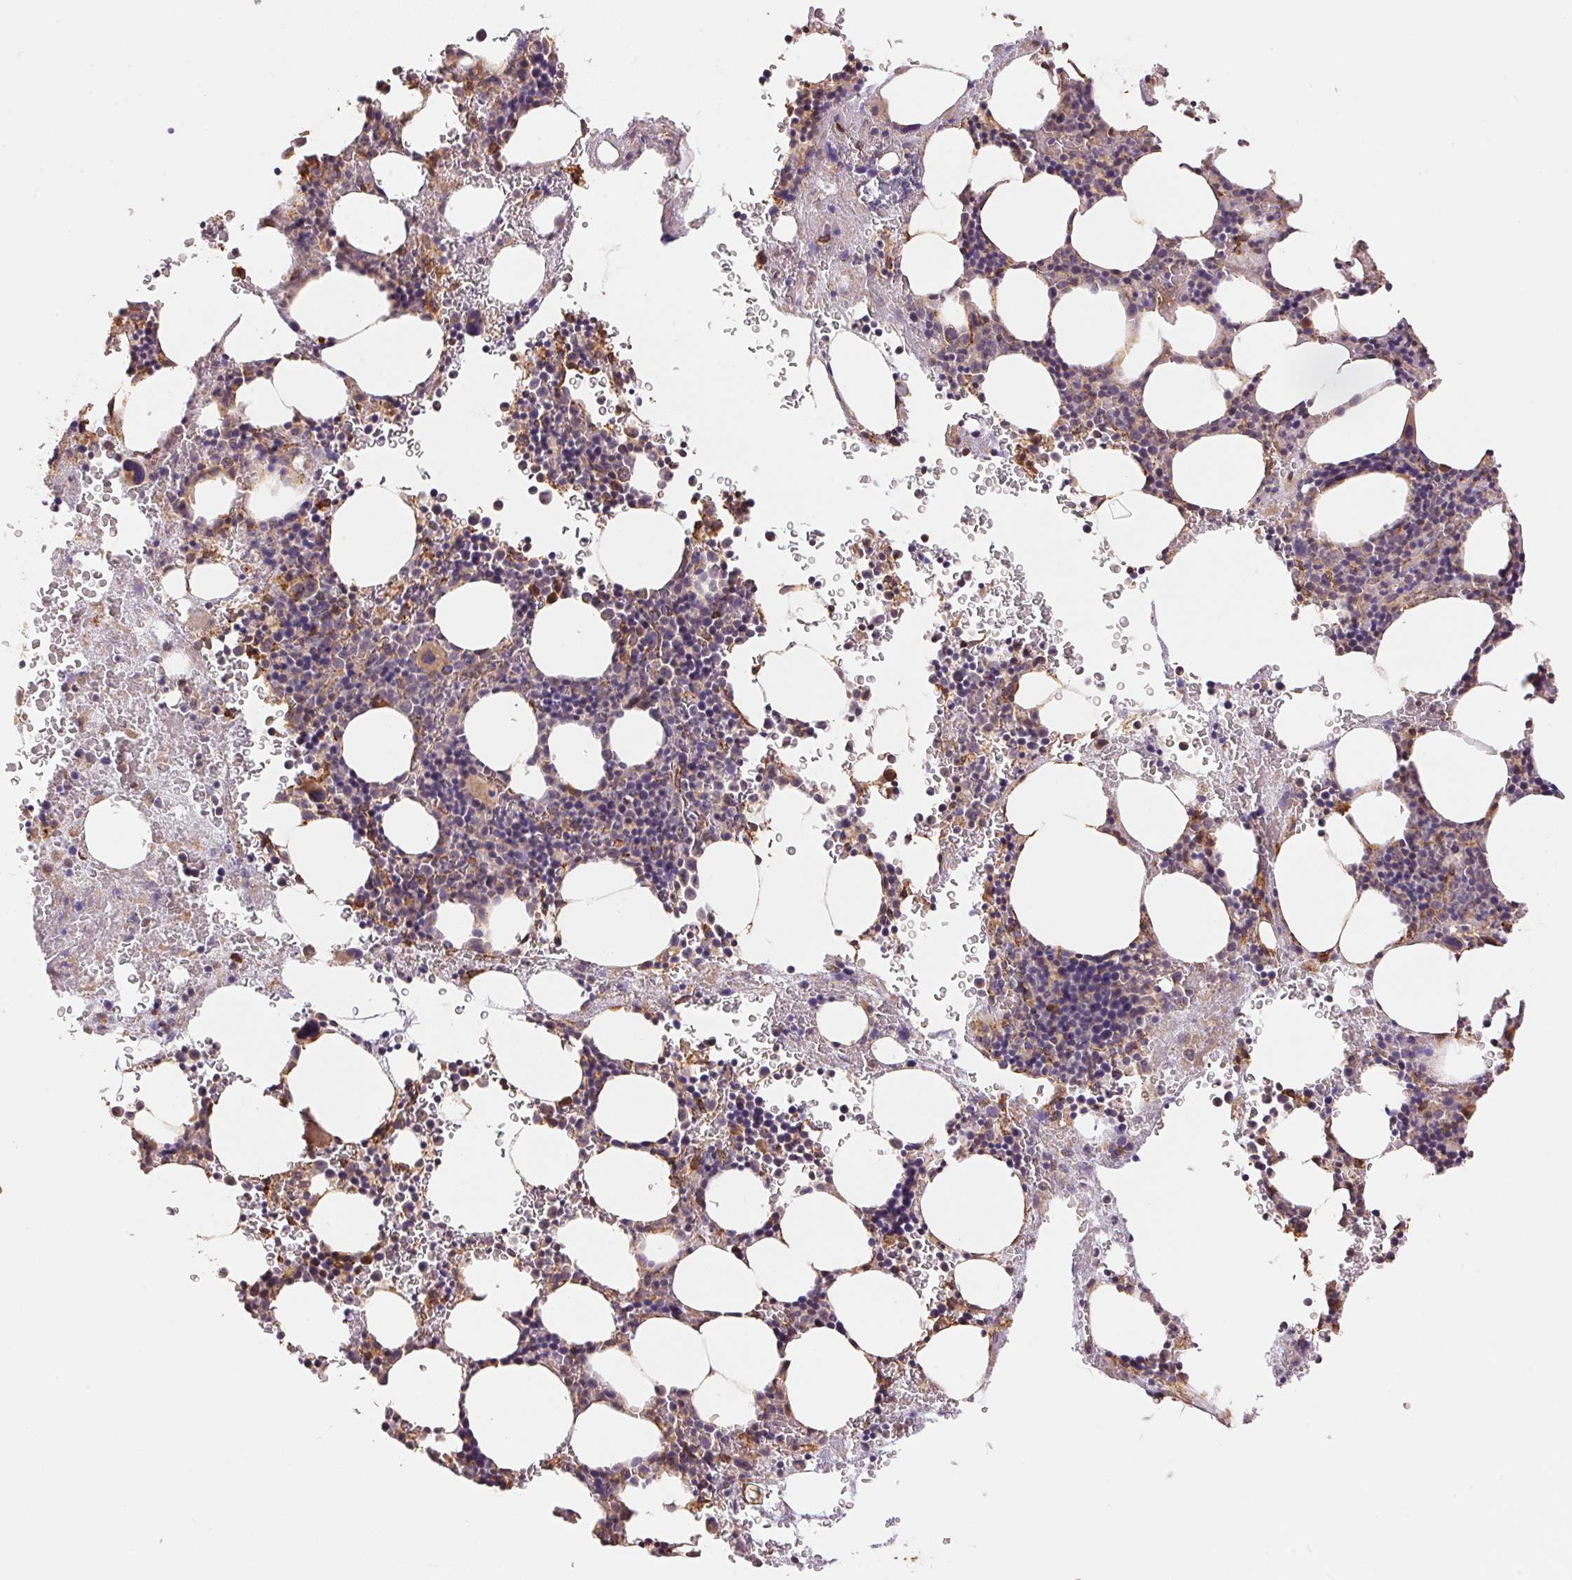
{"staining": {"intensity": "weak", "quantity": "<25%", "location": "cytoplasmic/membranous"}, "tissue": "bone marrow", "cell_type": "Hematopoietic cells", "image_type": "normal", "snomed": [{"axis": "morphology", "description": "Normal tissue, NOS"}, {"axis": "topography", "description": "Bone marrow"}], "caption": "Image shows no significant protein expression in hematopoietic cells of benign bone marrow.", "gene": "C6orf163", "patient": {"sex": "male", "age": 77}}